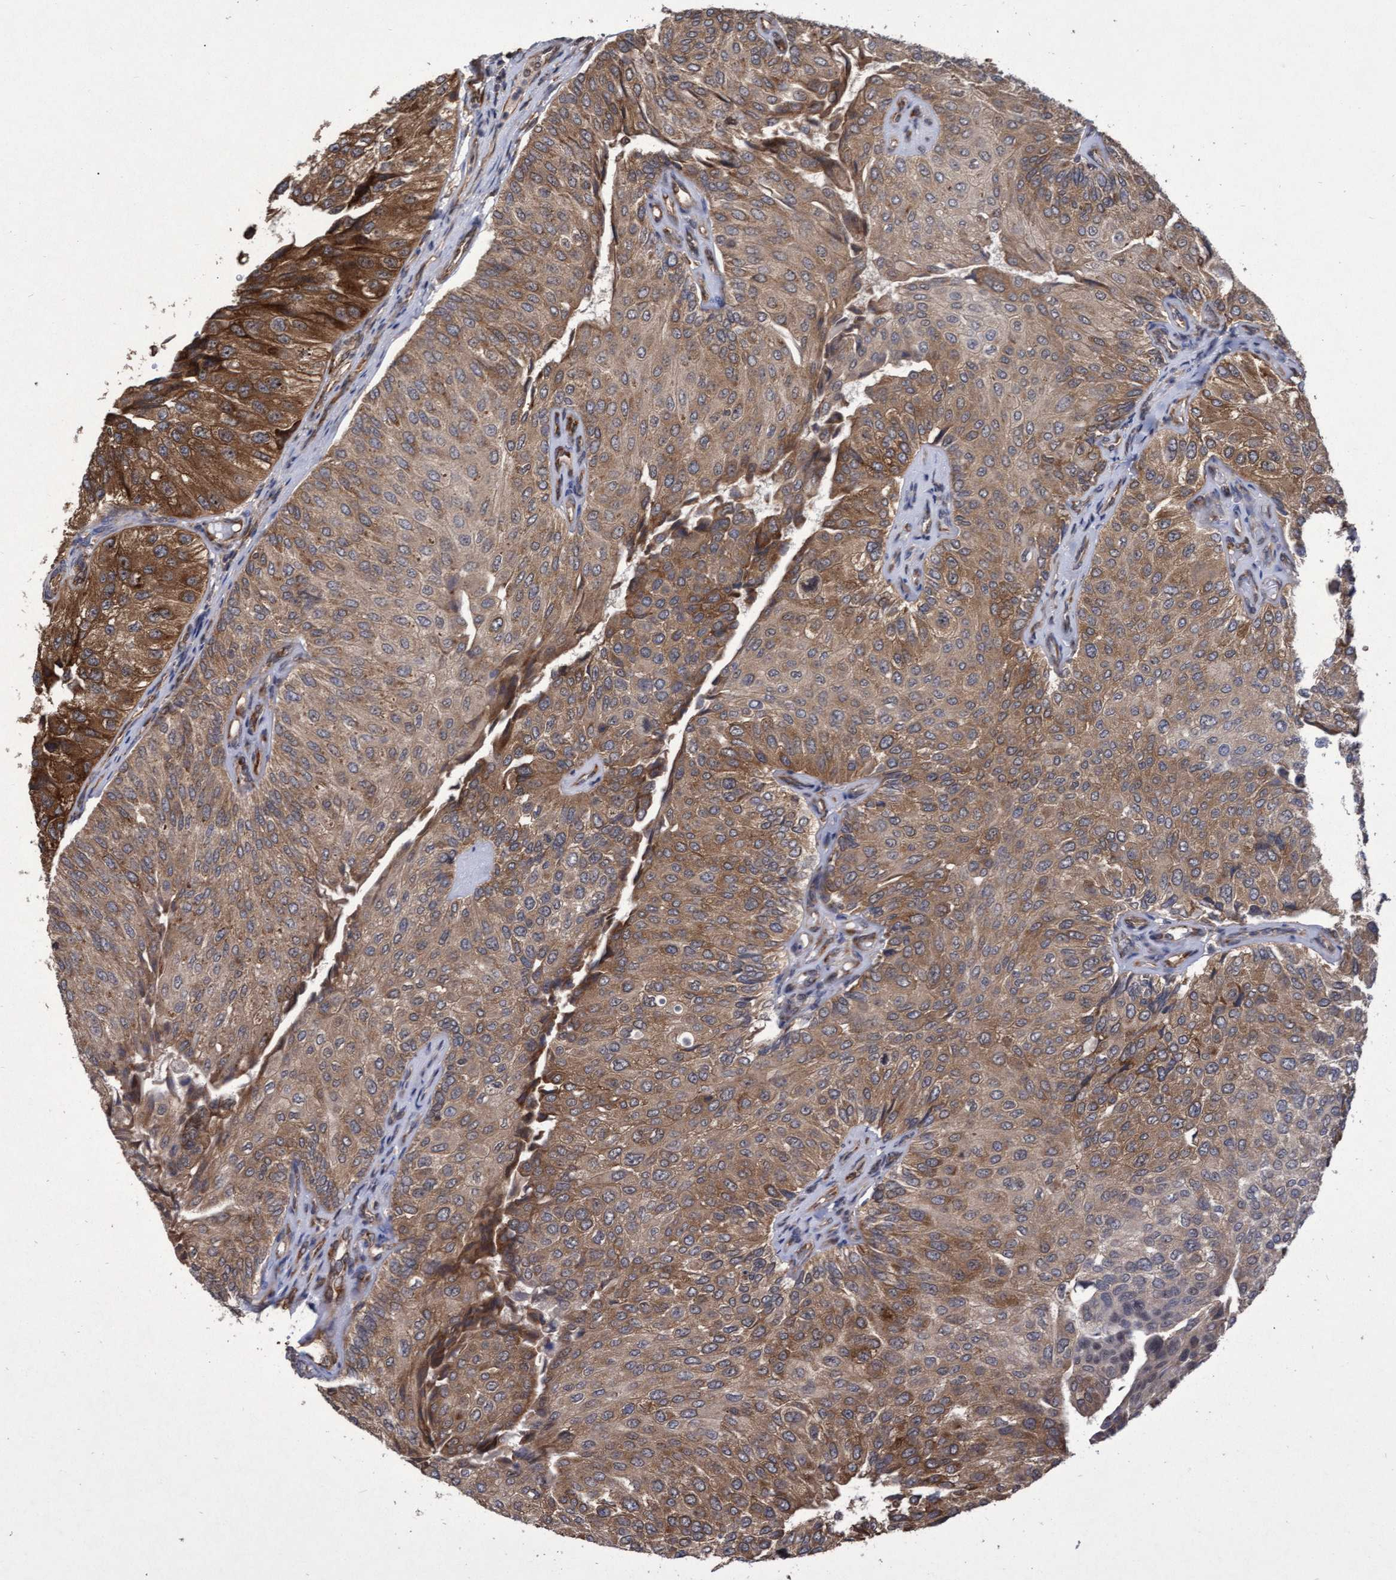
{"staining": {"intensity": "strong", "quantity": ">75%", "location": "cytoplasmic/membranous"}, "tissue": "urothelial cancer", "cell_type": "Tumor cells", "image_type": "cancer", "snomed": [{"axis": "morphology", "description": "Urothelial carcinoma, High grade"}, {"axis": "topography", "description": "Kidney"}, {"axis": "topography", "description": "Urinary bladder"}], "caption": "Immunohistochemical staining of human urothelial cancer exhibits high levels of strong cytoplasmic/membranous protein expression in about >75% of tumor cells. The staining is performed using DAB brown chromogen to label protein expression. The nuclei are counter-stained blue using hematoxylin.", "gene": "ABCF2", "patient": {"sex": "male", "age": 77}}